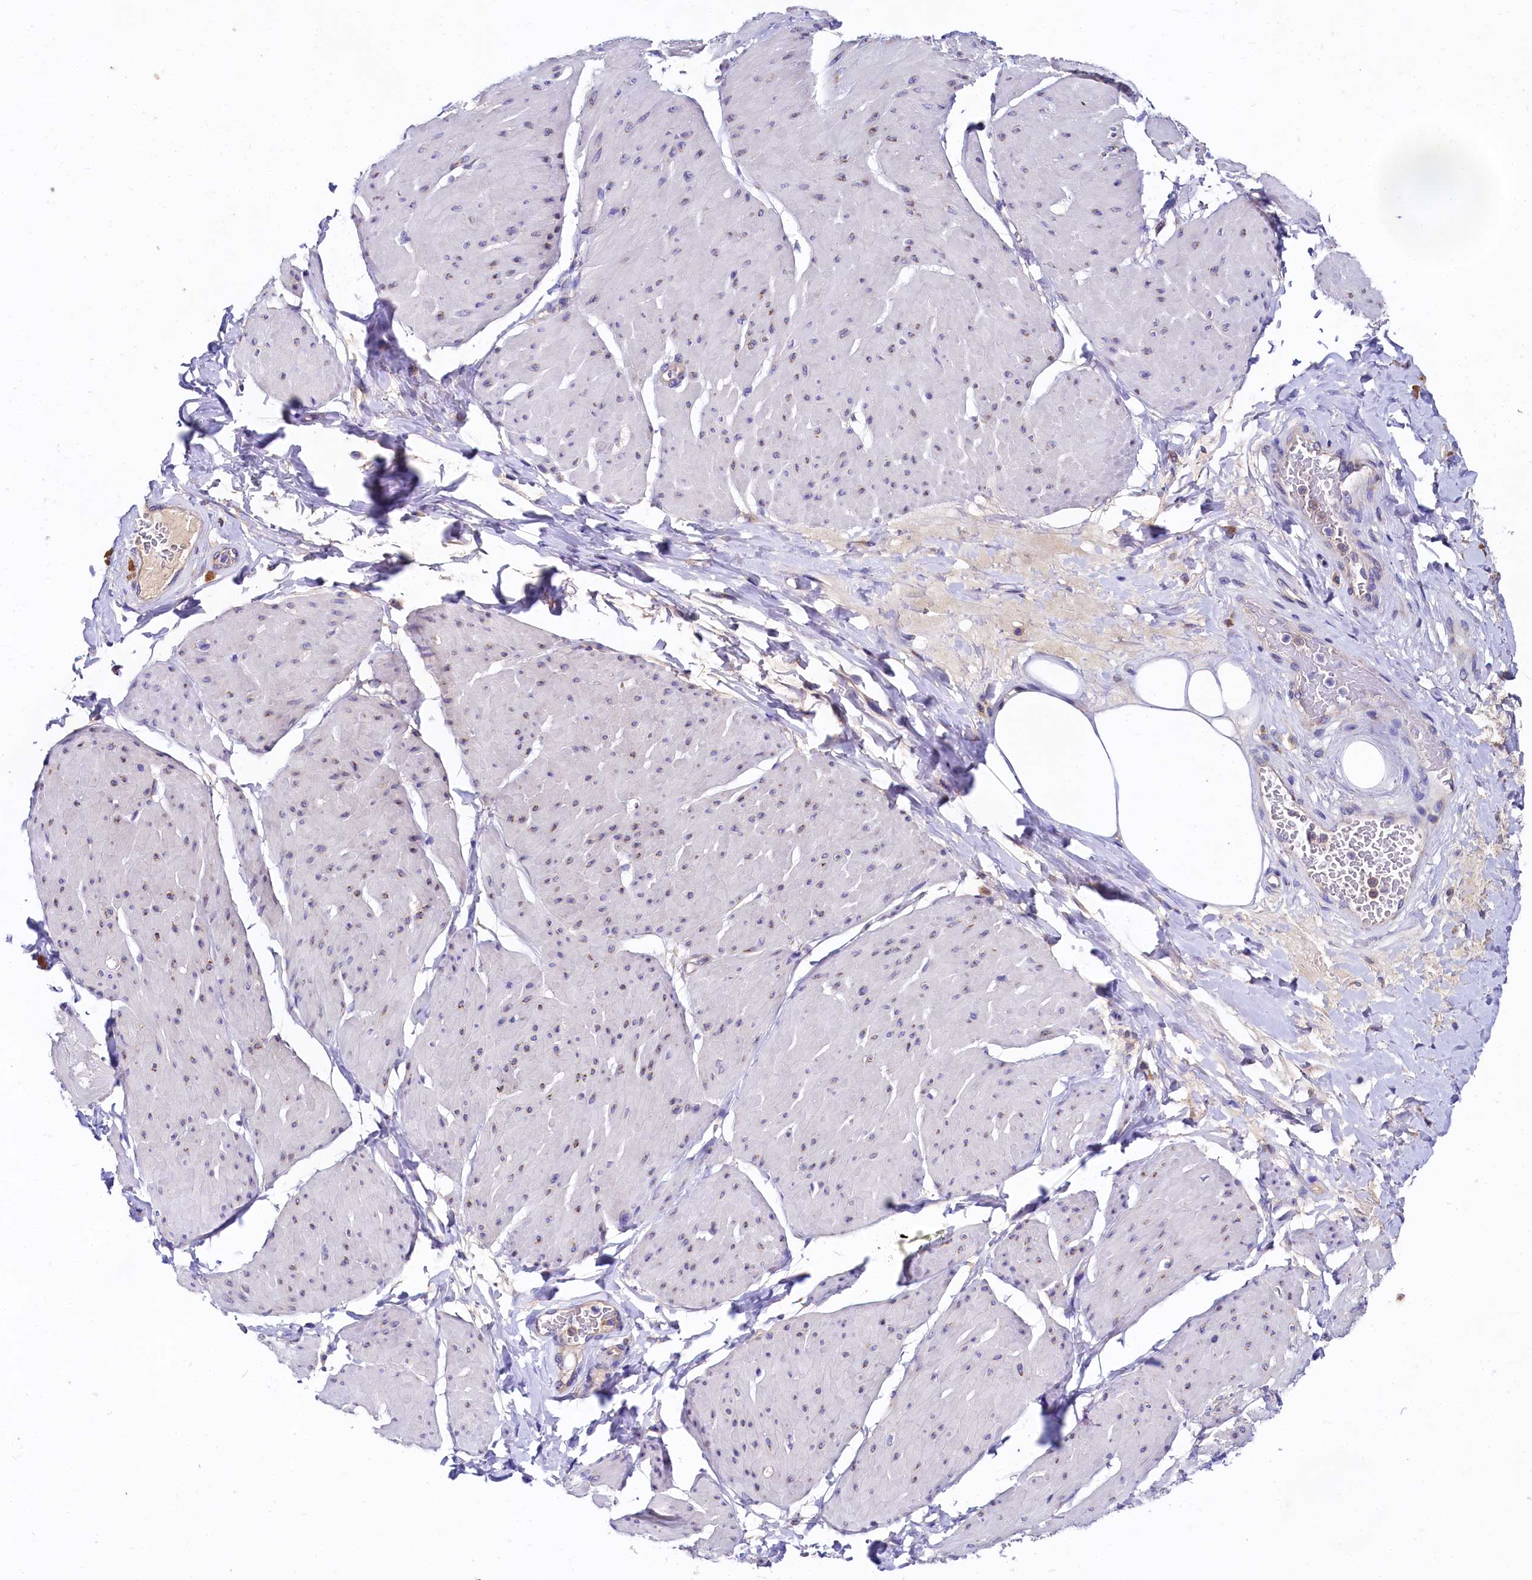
{"staining": {"intensity": "negative", "quantity": "none", "location": "none"}, "tissue": "smooth muscle", "cell_type": "Smooth muscle cells", "image_type": "normal", "snomed": [{"axis": "morphology", "description": "Urothelial carcinoma, High grade"}, {"axis": "topography", "description": "Urinary bladder"}], "caption": "Smooth muscle was stained to show a protein in brown. There is no significant expression in smooth muscle cells. Nuclei are stained in blue.", "gene": "QARS1", "patient": {"sex": "male", "age": 46}}